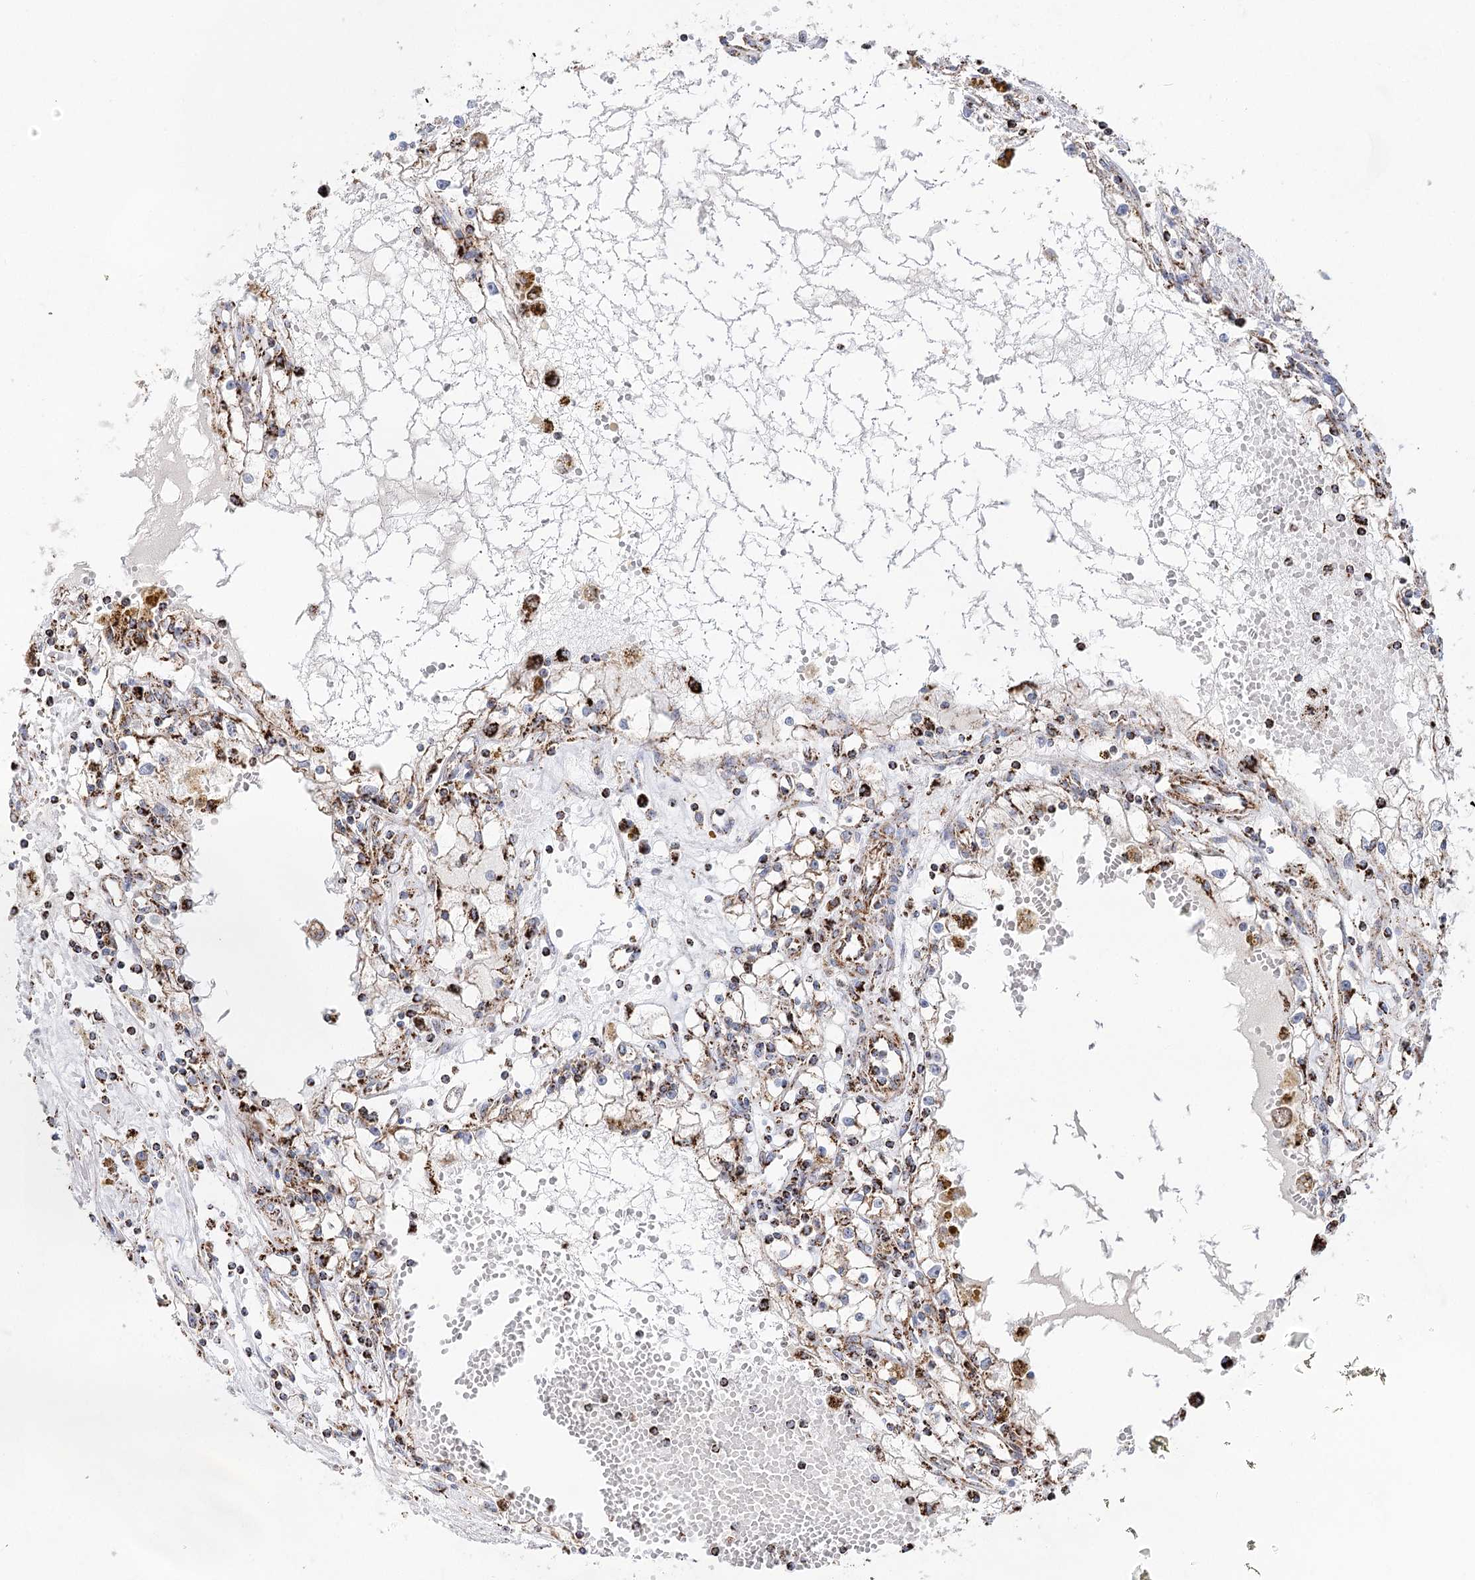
{"staining": {"intensity": "moderate", "quantity": ">75%", "location": "cytoplasmic/membranous"}, "tissue": "renal cancer", "cell_type": "Tumor cells", "image_type": "cancer", "snomed": [{"axis": "morphology", "description": "Adenocarcinoma, NOS"}, {"axis": "topography", "description": "Kidney"}], "caption": "This micrograph shows renal adenocarcinoma stained with IHC to label a protein in brown. The cytoplasmic/membranous of tumor cells show moderate positivity for the protein. Nuclei are counter-stained blue.", "gene": "NADK2", "patient": {"sex": "male", "age": 56}}